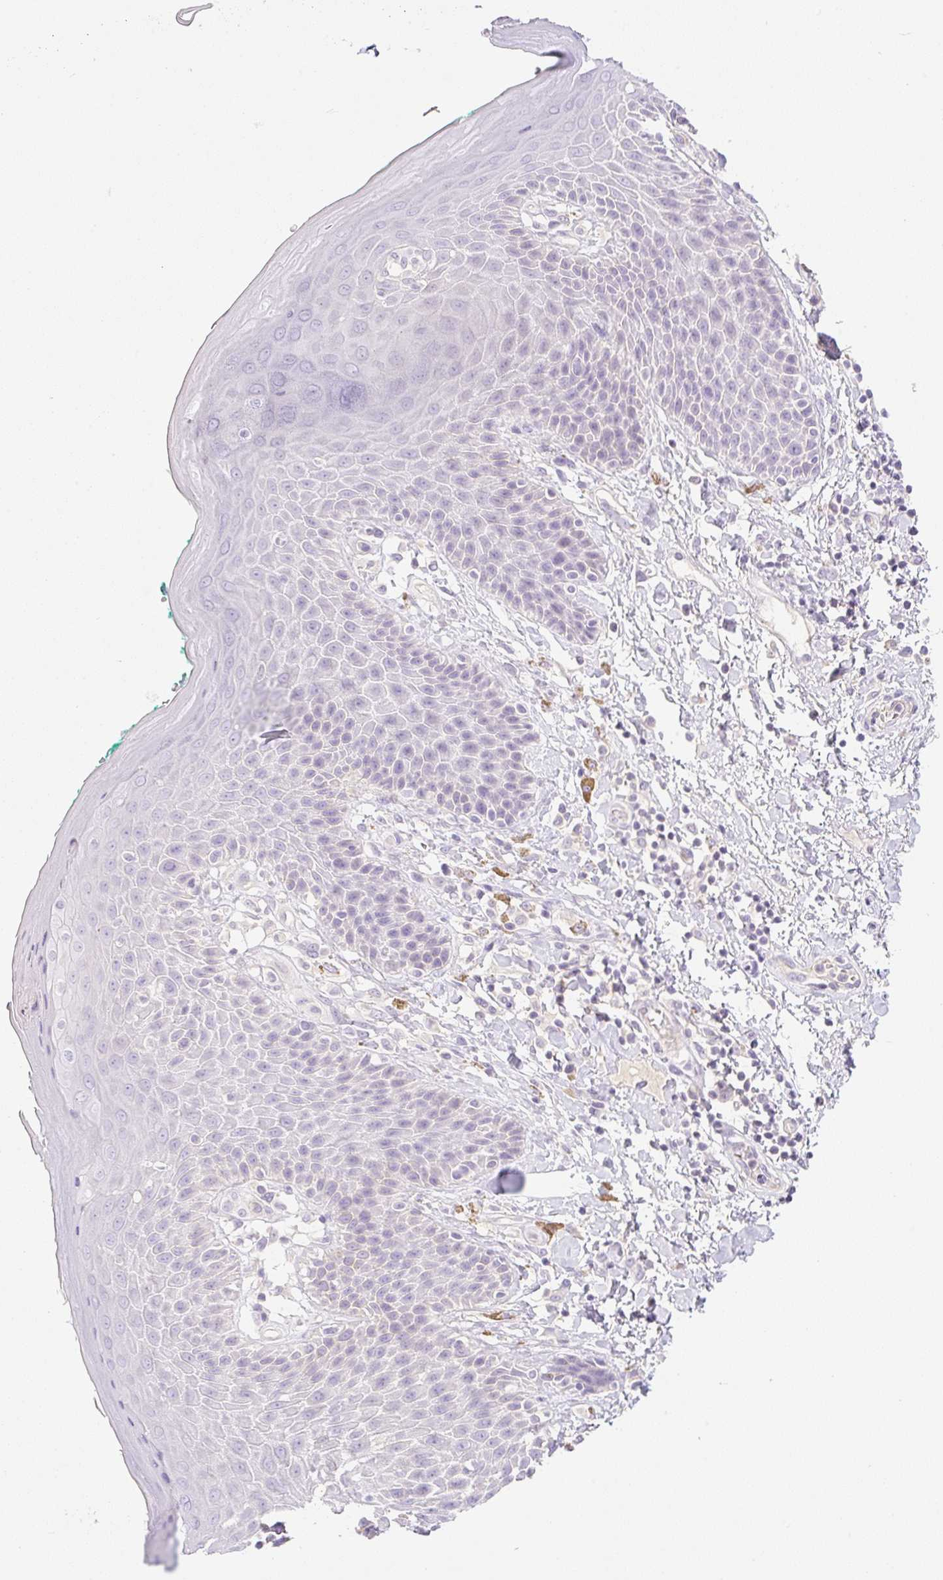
{"staining": {"intensity": "negative", "quantity": "none", "location": "none"}, "tissue": "skin", "cell_type": "Epidermal cells", "image_type": "normal", "snomed": [{"axis": "morphology", "description": "Normal tissue, NOS"}, {"axis": "topography", "description": "Peripheral nerve tissue"}], "caption": "Protein analysis of benign skin shows no significant staining in epidermal cells.", "gene": "MIA2", "patient": {"sex": "male", "age": 51}}